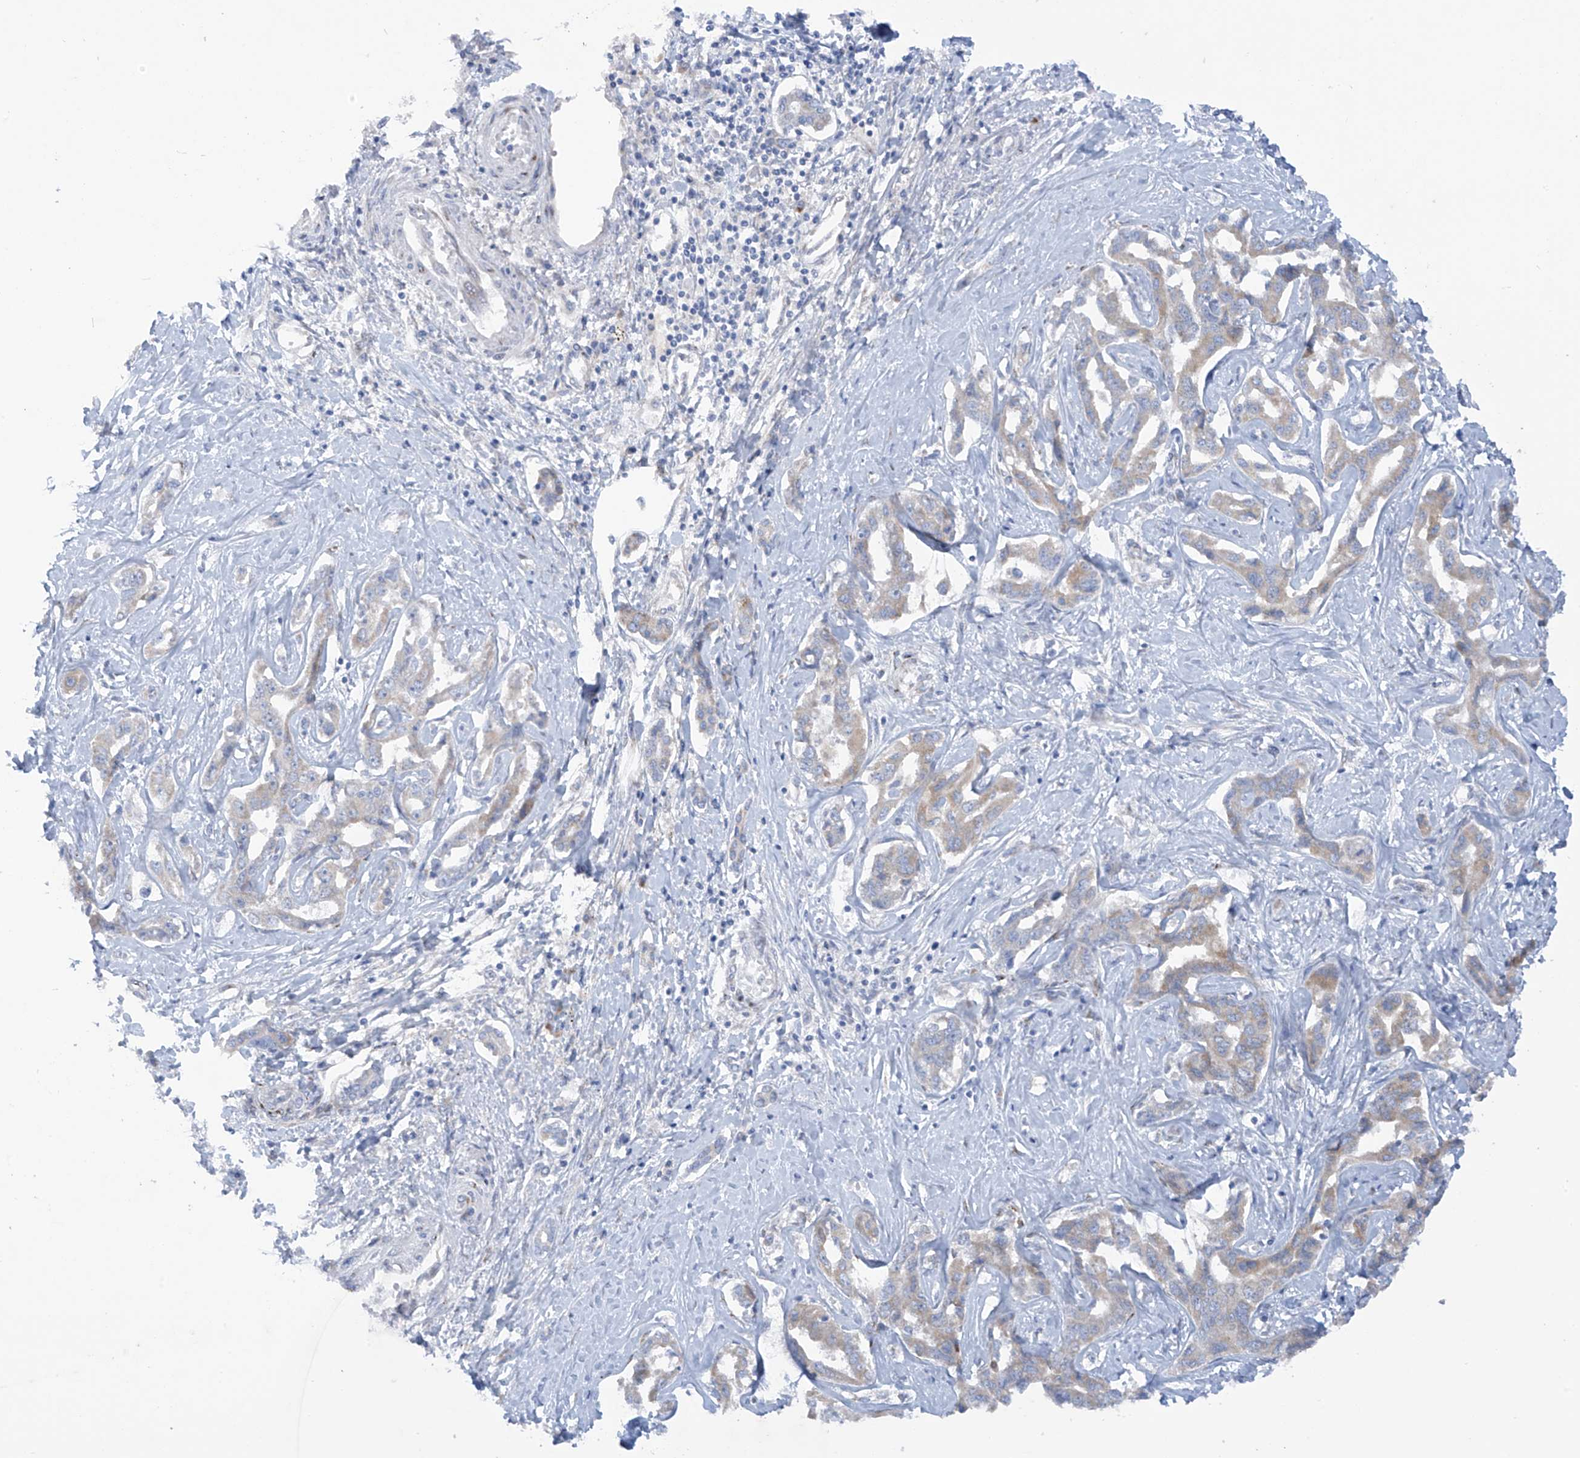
{"staining": {"intensity": "weak", "quantity": "25%-75%", "location": "cytoplasmic/membranous"}, "tissue": "liver cancer", "cell_type": "Tumor cells", "image_type": "cancer", "snomed": [{"axis": "morphology", "description": "Cholangiocarcinoma"}, {"axis": "topography", "description": "Liver"}], "caption": "Liver cholangiocarcinoma tissue demonstrates weak cytoplasmic/membranous staining in about 25%-75% of tumor cells, visualized by immunohistochemistry.", "gene": "TRMT2B", "patient": {"sex": "male", "age": 59}}